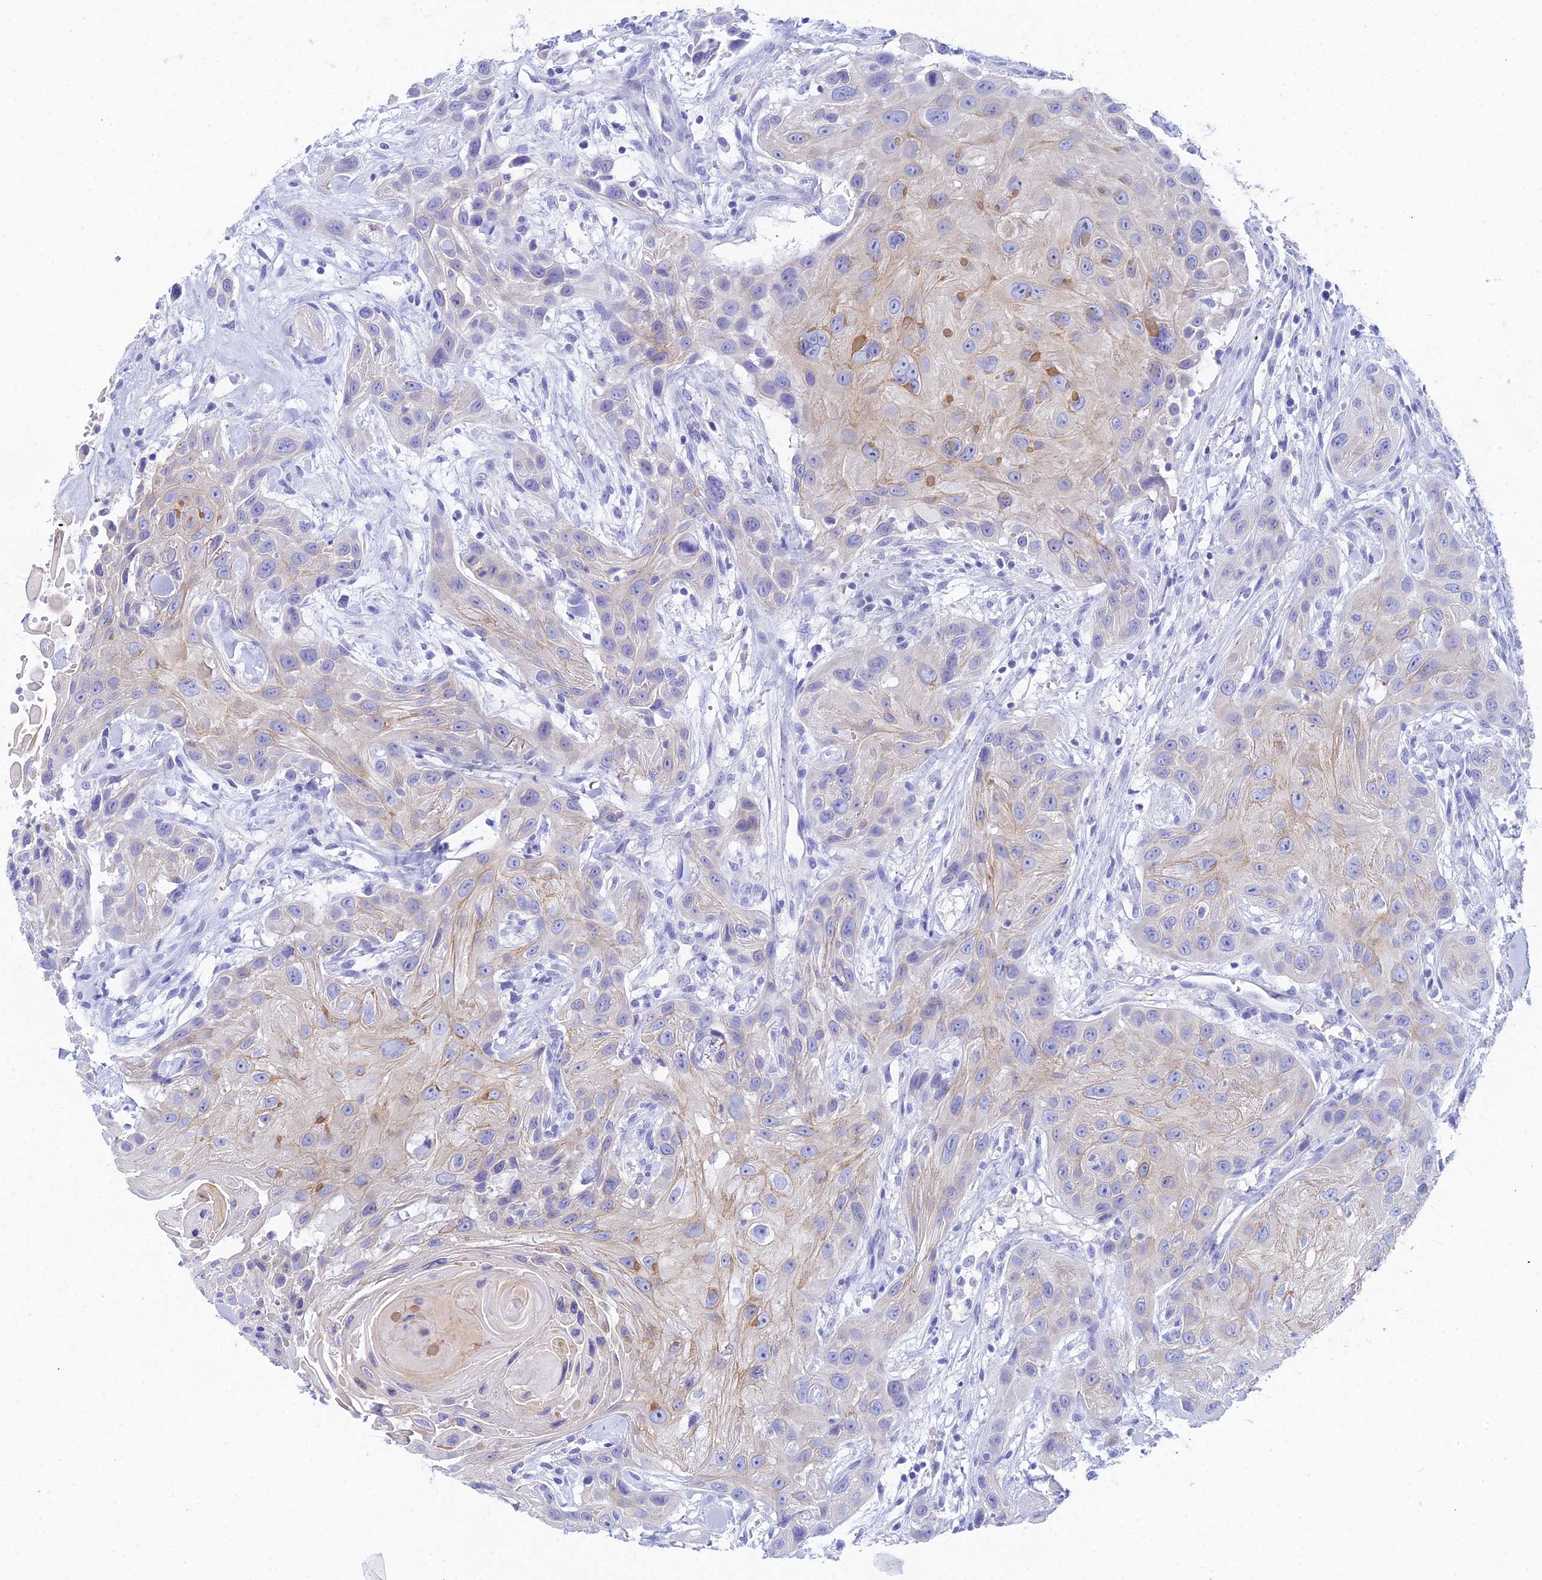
{"staining": {"intensity": "weak", "quantity": "<25%", "location": "cytoplasmic/membranous"}, "tissue": "head and neck cancer", "cell_type": "Tumor cells", "image_type": "cancer", "snomed": [{"axis": "morphology", "description": "Squamous cell carcinoma, NOS"}, {"axis": "topography", "description": "Head-Neck"}], "caption": "The image reveals no staining of tumor cells in head and neck cancer (squamous cell carcinoma).", "gene": "REG1A", "patient": {"sex": "male", "age": 81}}